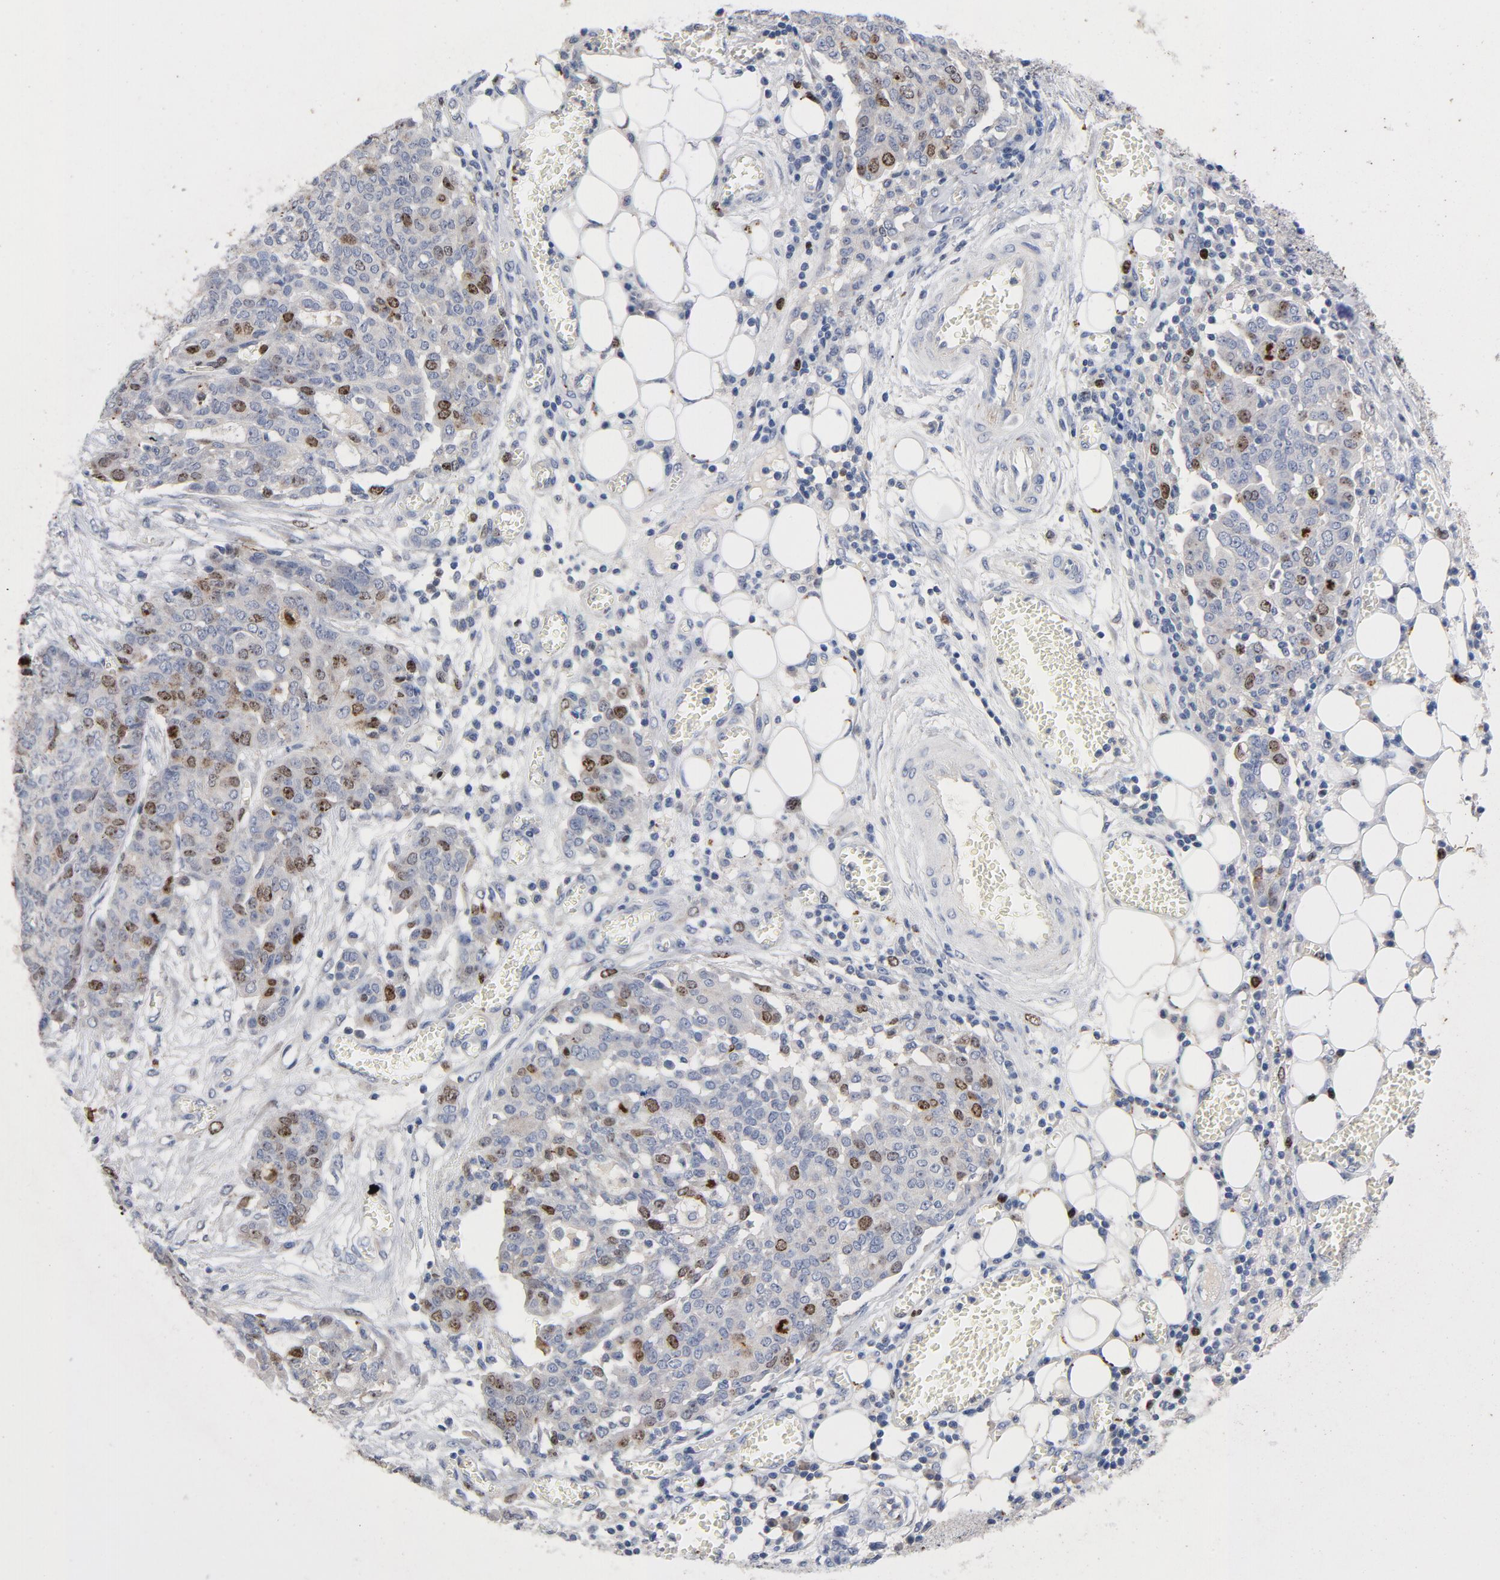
{"staining": {"intensity": "moderate", "quantity": "<25%", "location": "nuclear"}, "tissue": "ovarian cancer", "cell_type": "Tumor cells", "image_type": "cancer", "snomed": [{"axis": "morphology", "description": "Cystadenocarcinoma, serous, NOS"}, {"axis": "topography", "description": "Soft tissue"}, {"axis": "topography", "description": "Ovary"}], "caption": "Protein staining of ovarian cancer (serous cystadenocarcinoma) tissue reveals moderate nuclear staining in approximately <25% of tumor cells. (DAB IHC, brown staining for protein, blue staining for nuclei).", "gene": "BIRC5", "patient": {"sex": "female", "age": 57}}